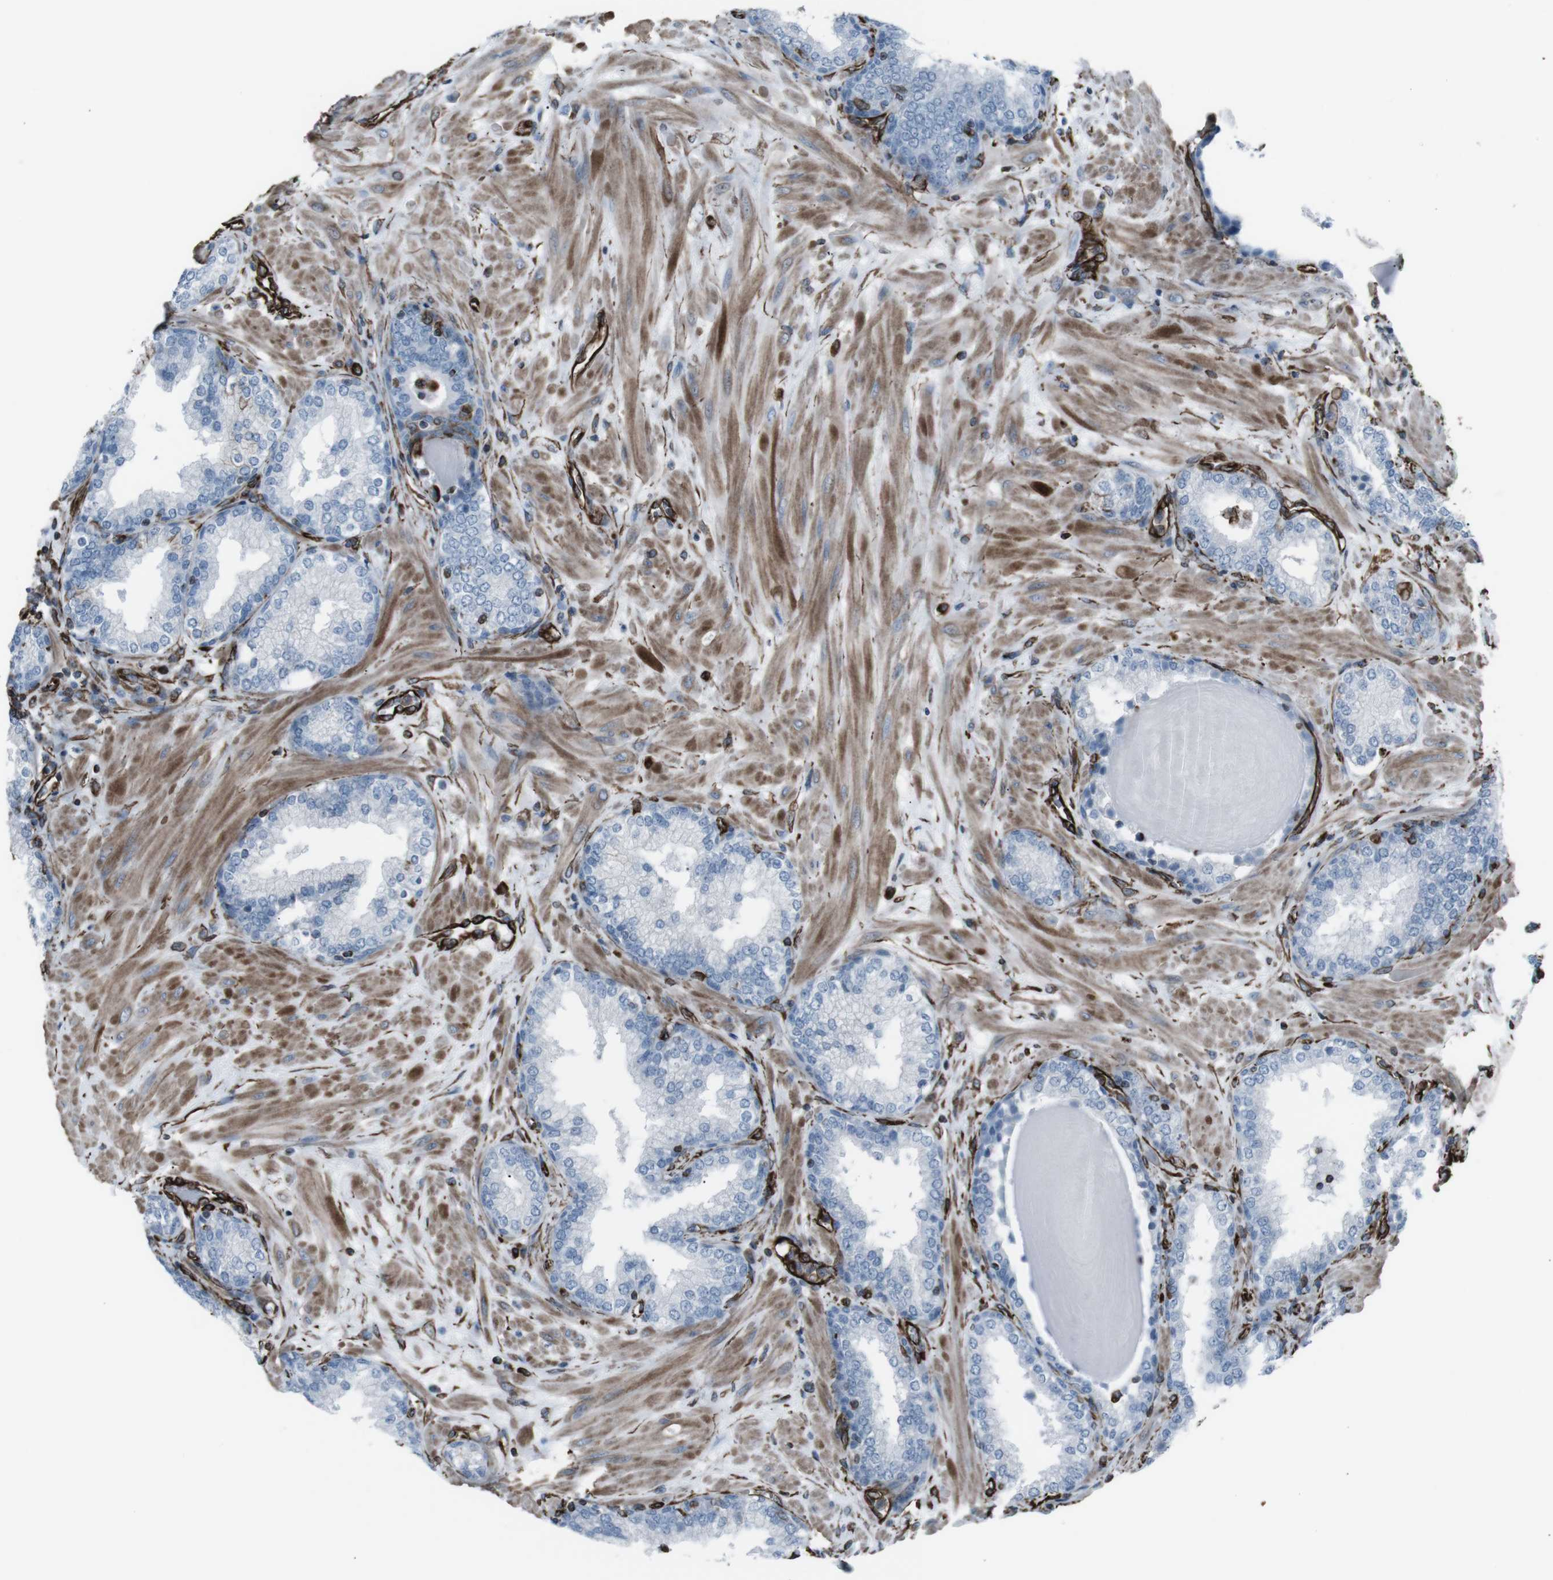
{"staining": {"intensity": "strong", "quantity": "<25%", "location": "cytoplasmic/membranous"}, "tissue": "prostate", "cell_type": "Glandular cells", "image_type": "normal", "snomed": [{"axis": "morphology", "description": "Normal tissue, NOS"}, {"axis": "topography", "description": "Prostate"}], "caption": "This micrograph exhibits immunohistochemistry (IHC) staining of normal human prostate, with medium strong cytoplasmic/membranous positivity in approximately <25% of glandular cells.", "gene": "ZDHHC6", "patient": {"sex": "male", "age": 51}}